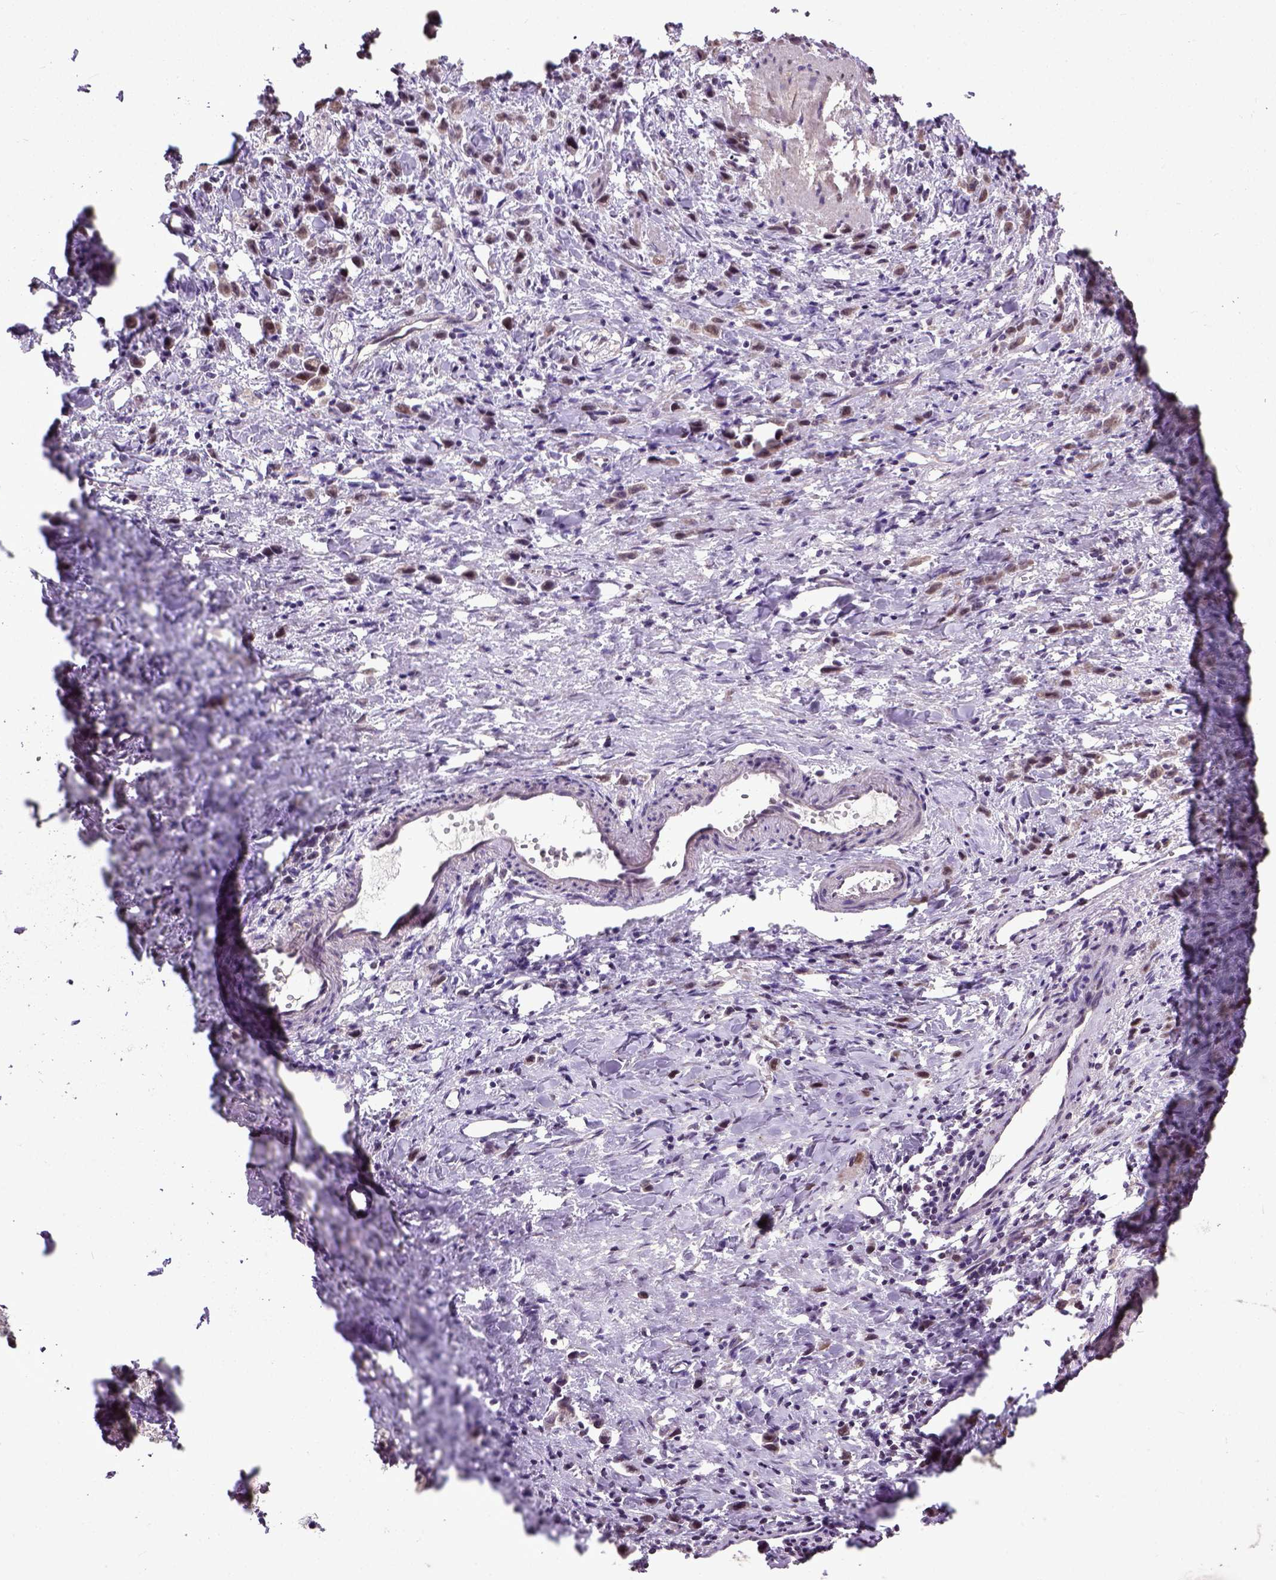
{"staining": {"intensity": "moderate", "quantity": ">75%", "location": "nuclear"}, "tissue": "stomach cancer", "cell_type": "Tumor cells", "image_type": "cancer", "snomed": [{"axis": "morphology", "description": "Adenocarcinoma, NOS"}, {"axis": "topography", "description": "Stomach"}], "caption": "Protein expression analysis of stomach adenocarcinoma exhibits moderate nuclear positivity in approximately >75% of tumor cells. Immunohistochemistry (ihc) stains the protein of interest in brown and the nuclei are stained blue.", "gene": "UBA3", "patient": {"sex": "male", "age": 47}}